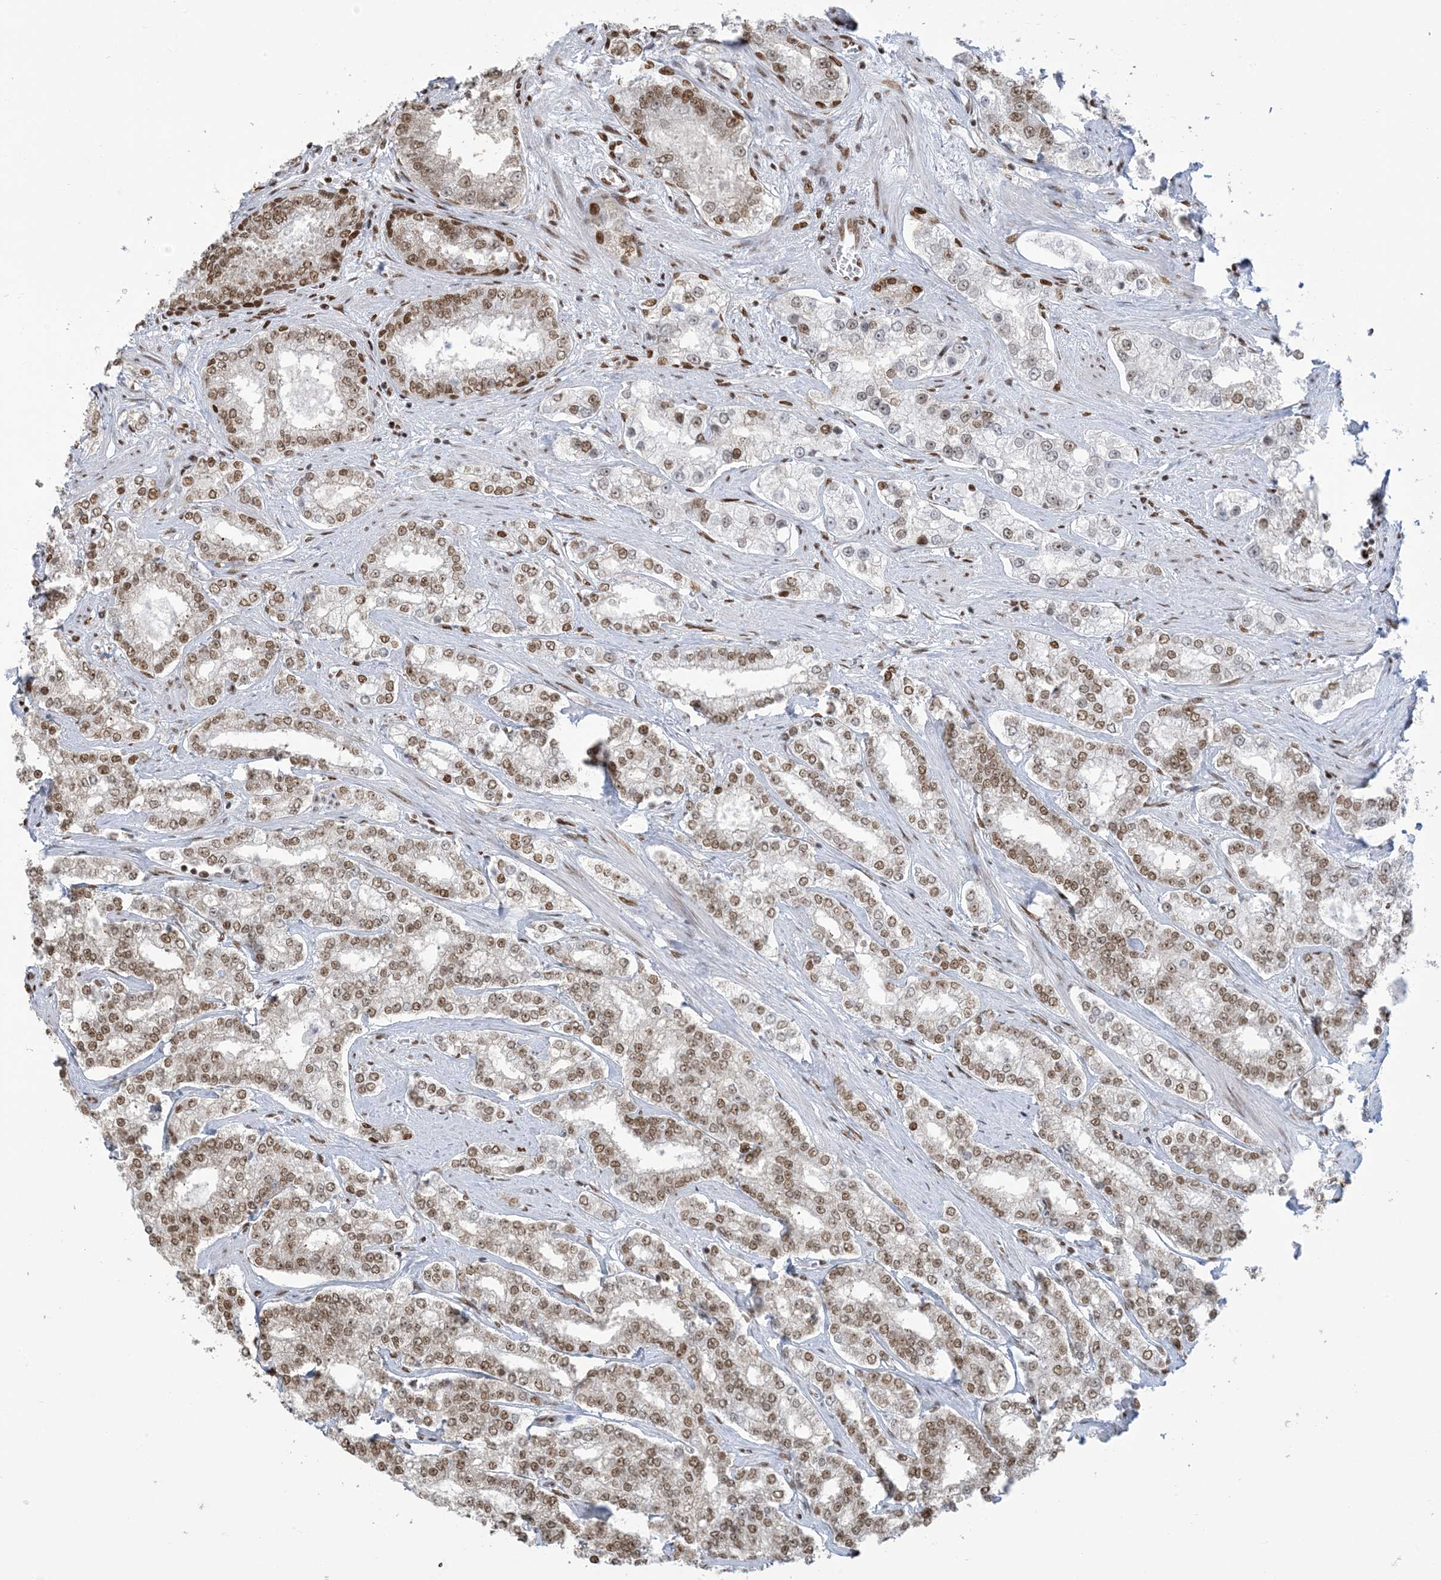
{"staining": {"intensity": "moderate", "quantity": ">75%", "location": "nuclear"}, "tissue": "prostate cancer", "cell_type": "Tumor cells", "image_type": "cancer", "snomed": [{"axis": "morphology", "description": "Normal tissue, NOS"}, {"axis": "morphology", "description": "Adenocarcinoma, High grade"}, {"axis": "topography", "description": "Prostate"}], "caption": "High-magnification brightfield microscopy of prostate cancer (adenocarcinoma (high-grade)) stained with DAB (3,3'-diaminobenzidine) (brown) and counterstained with hematoxylin (blue). tumor cells exhibit moderate nuclear staining is seen in about>75% of cells.", "gene": "STAG1", "patient": {"sex": "male", "age": 83}}